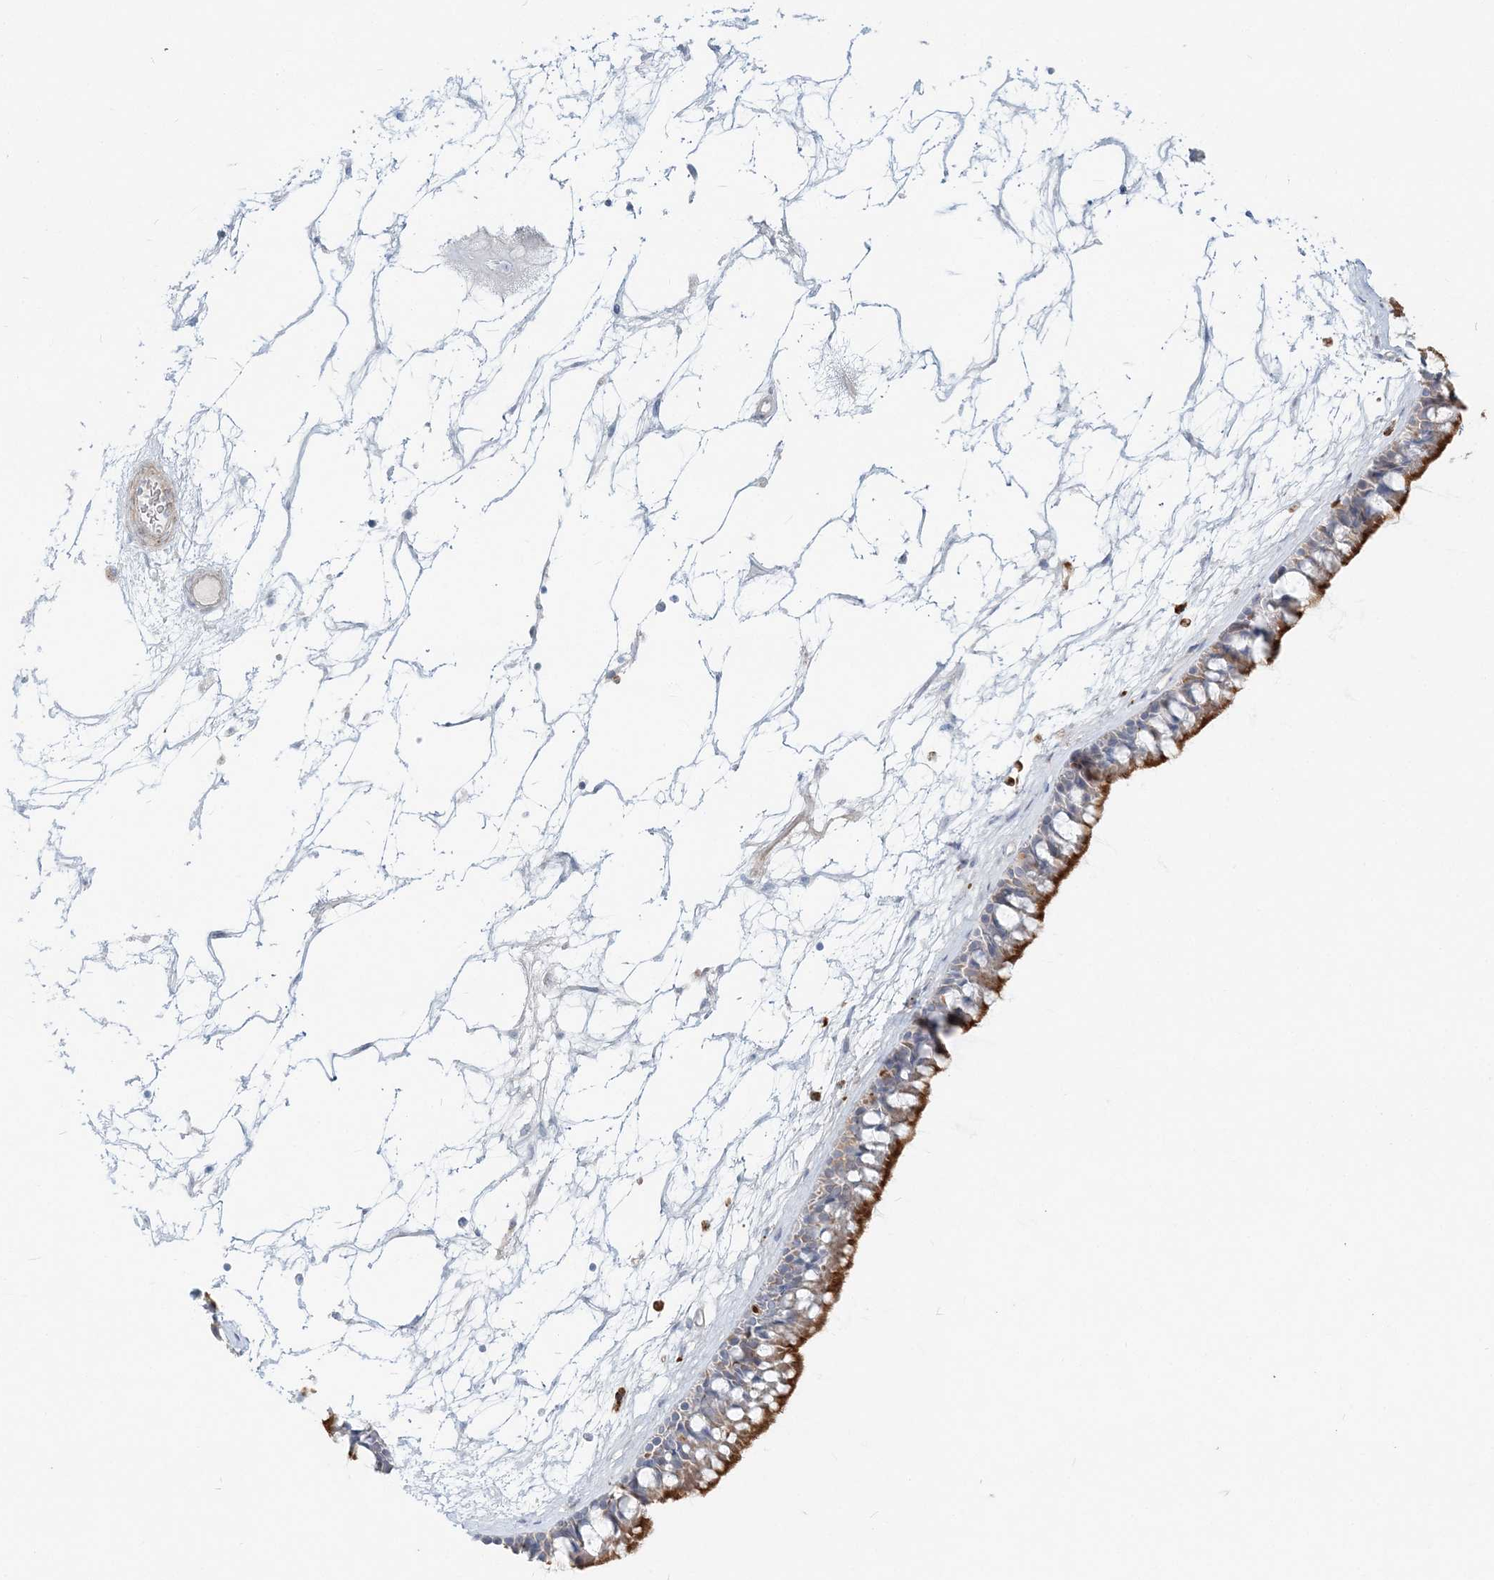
{"staining": {"intensity": "strong", "quantity": "25%-75%", "location": "cytoplasmic/membranous"}, "tissue": "nasopharynx", "cell_type": "Respiratory epithelial cells", "image_type": "normal", "snomed": [{"axis": "morphology", "description": "Normal tissue, NOS"}, {"axis": "topography", "description": "Nasopharynx"}], "caption": "Protein staining of unremarkable nasopharynx reveals strong cytoplasmic/membranous expression in about 25%-75% of respiratory epithelial cells. (DAB (3,3'-diaminobenzidine) = brown stain, brightfield microscopy at high magnification).", "gene": "DNAH5", "patient": {"sex": "male", "age": 64}}